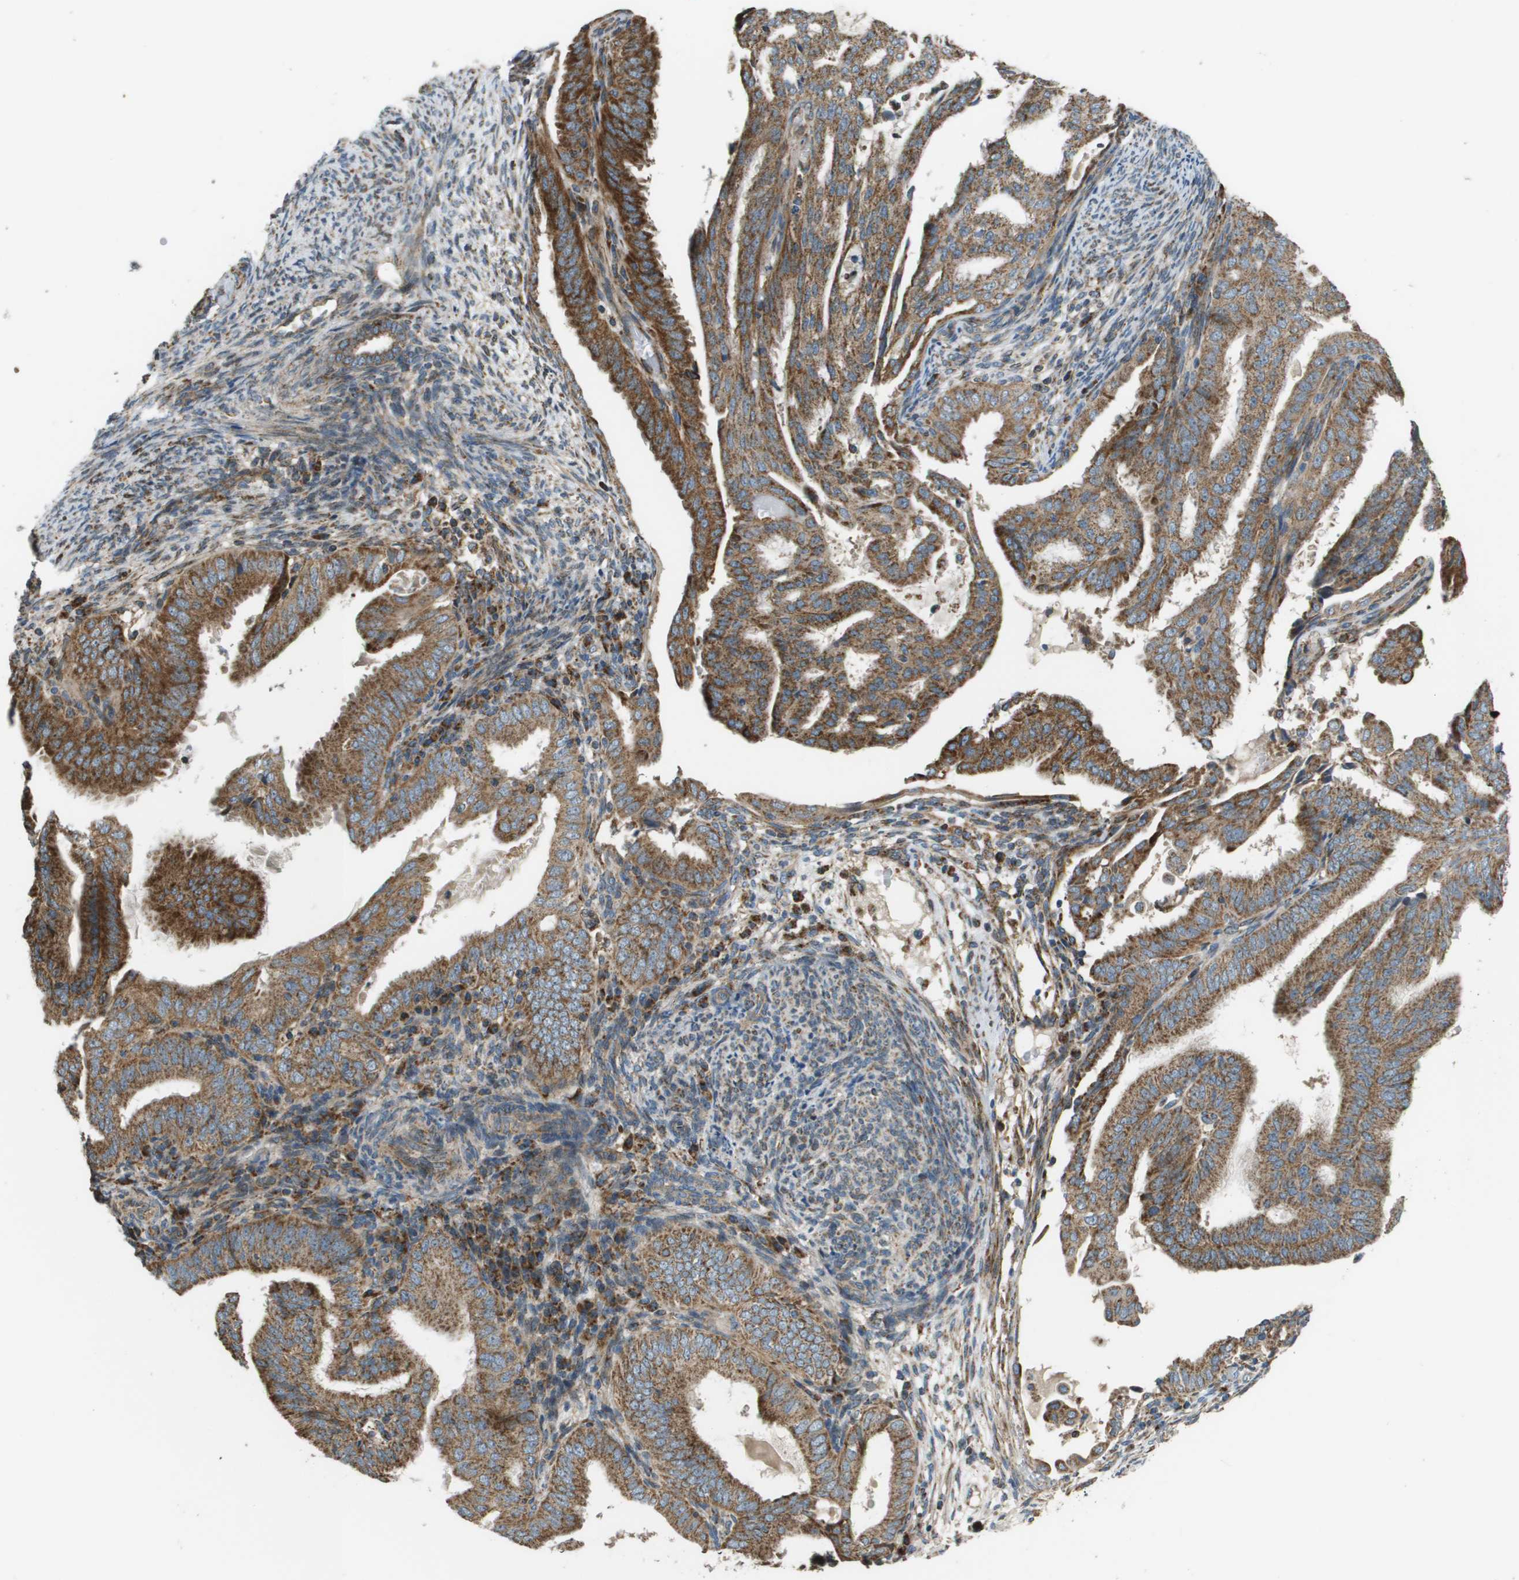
{"staining": {"intensity": "strong", "quantity": ">75%", "location": "cytoplasmic/membranous"}, "tissue": "endometrial cancer", "cell_type": "Tumor cells", "image_type": "cancer", "snomed": [{"axis": "morphology", "description": "Adenocarcinoma, NOS"}, {"axis": "topography", "description": "Endometrium"}], "caption": "Immunohistochemical staining of endometrial adenocarcinoma demonstrates high levels of strong cytoplasmic/membranous expression in about >75% of tumor cells.", "gene": "NRK", "patient": {"sex": "female", "age": 58}}